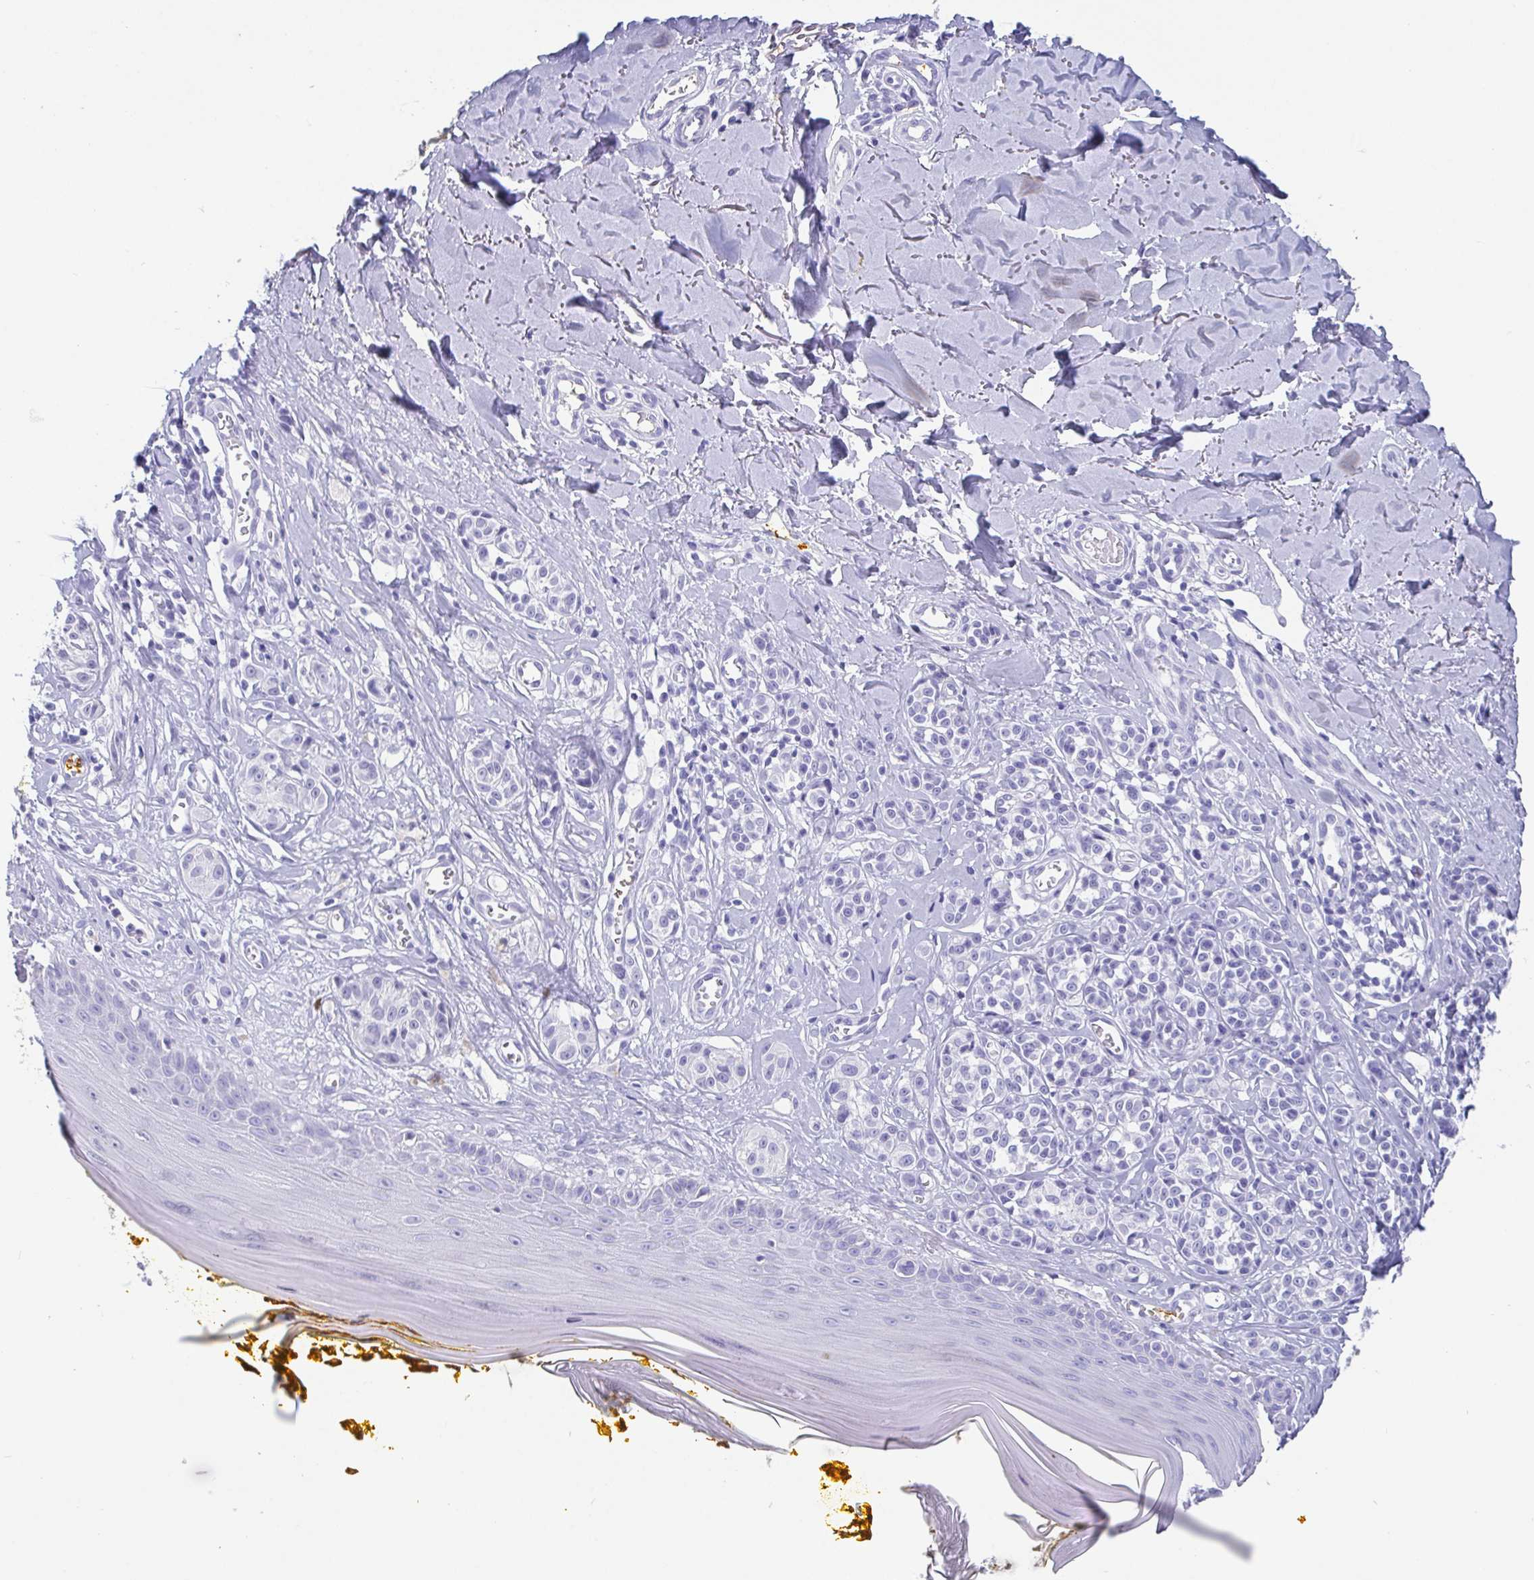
{"staining": {"intensity": "negative", "quantity": "none", "location": "none"}, "tissue": "melanoma", "cell_type": "Tumor cells", "image_type": "cancer", "snomed": [{"axis": "morphology", "description": "Malignant melanoma, NOS"}, {"axis": "topography", "description": "Skin"}], "caption": "This is a image of immunohistochemistry (IHC) staining of malignant melanoma, which shows no expression in tumor cells. (Stains: DAB immunohistochemistry with hematoxylin counter stain, Microscopy: brightfield microscopy at high magnification).", "gene": "SCGN", "patient": {"sex": "male", "age": 74}}